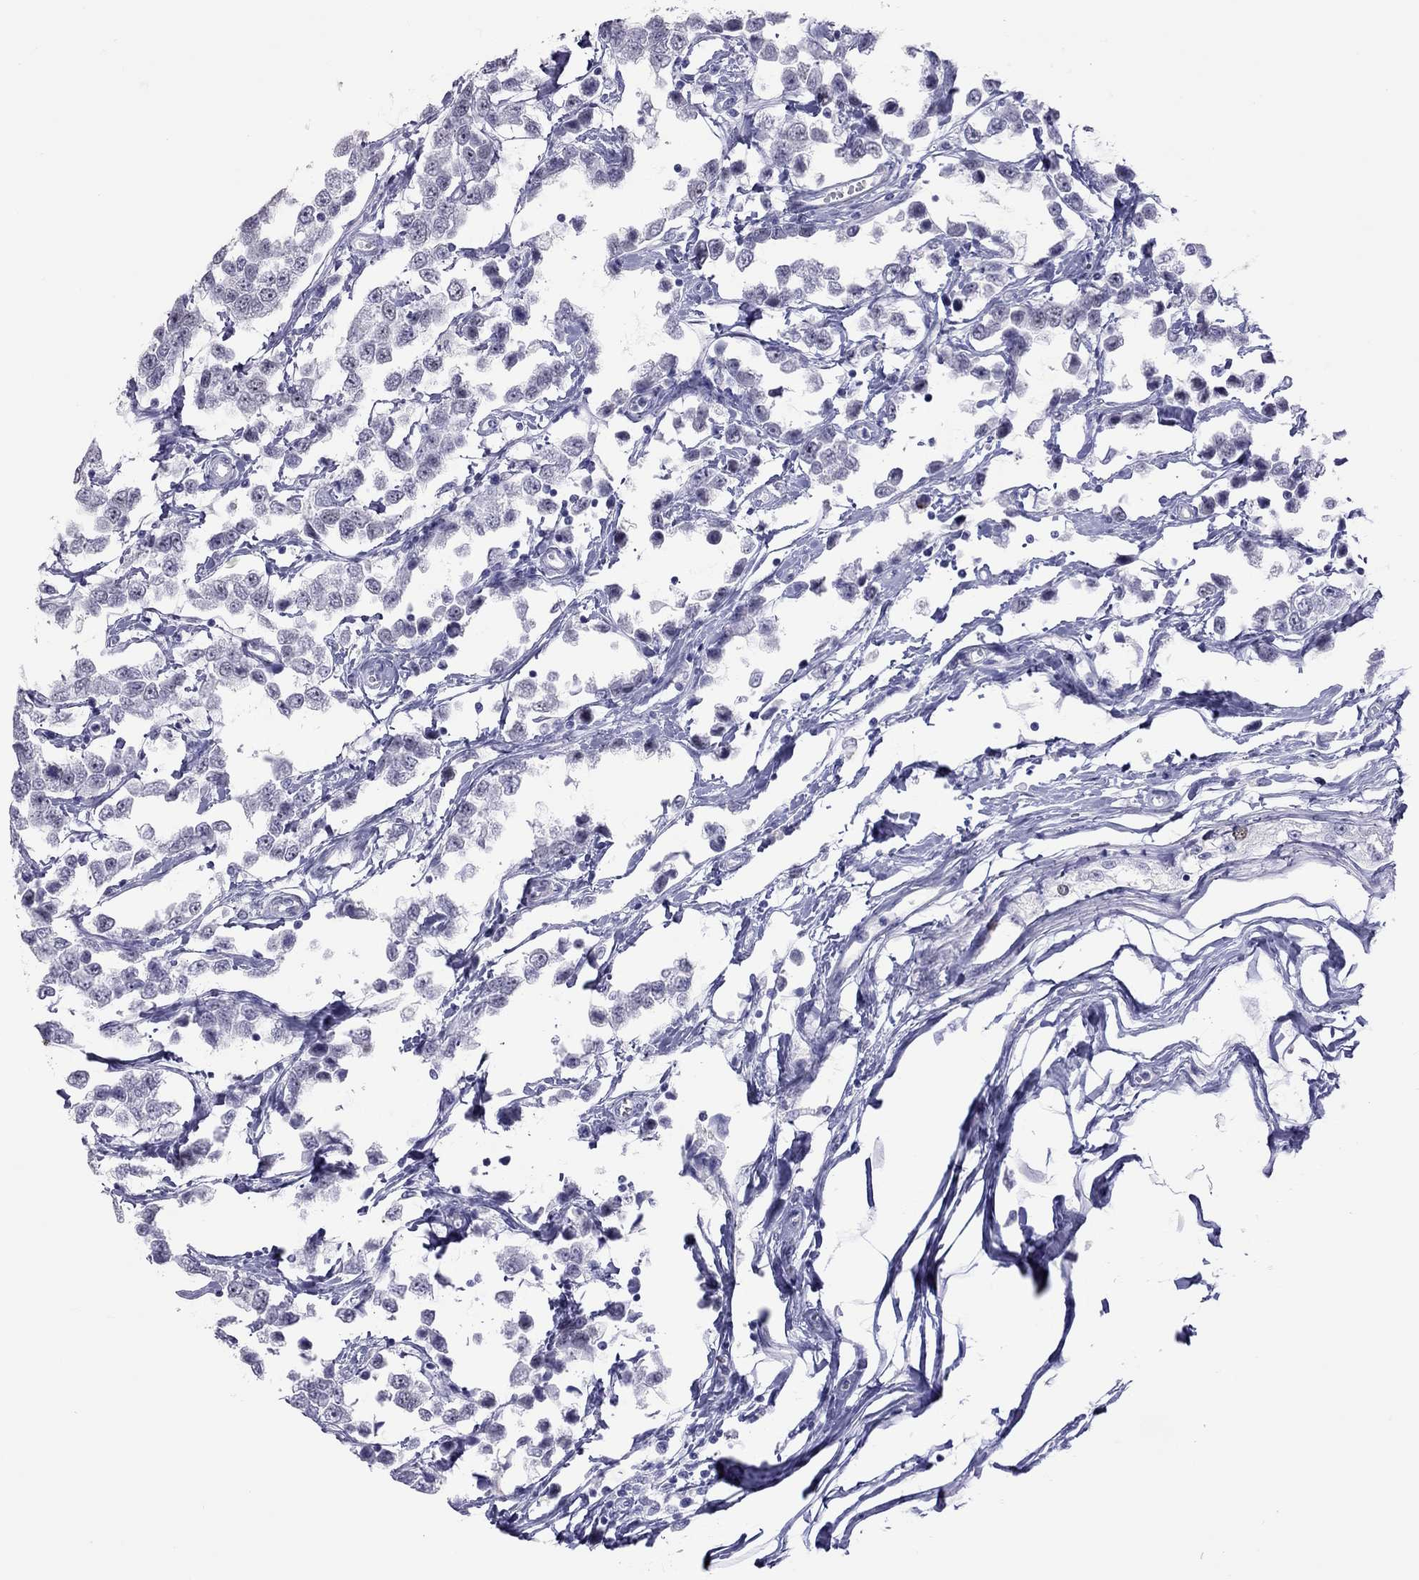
{"staining": {"intensity": "negative", "quantity": "none", "location": "none"}, "tissue": "testis cancer", "cell_type": "Tumor cells", "image_type": "cancer", "snomed": [{"axis": "morphology", "description": "Seminoma, NOS"}, {"axis": "topography", "description": "Testis"}], "caption": "This is an immunohistochemistry micrograph of human seminoma (testis). There is no expression in tumor cells.", "gene": "STAG3", "patient": {"sex": "male", "age": 34}}